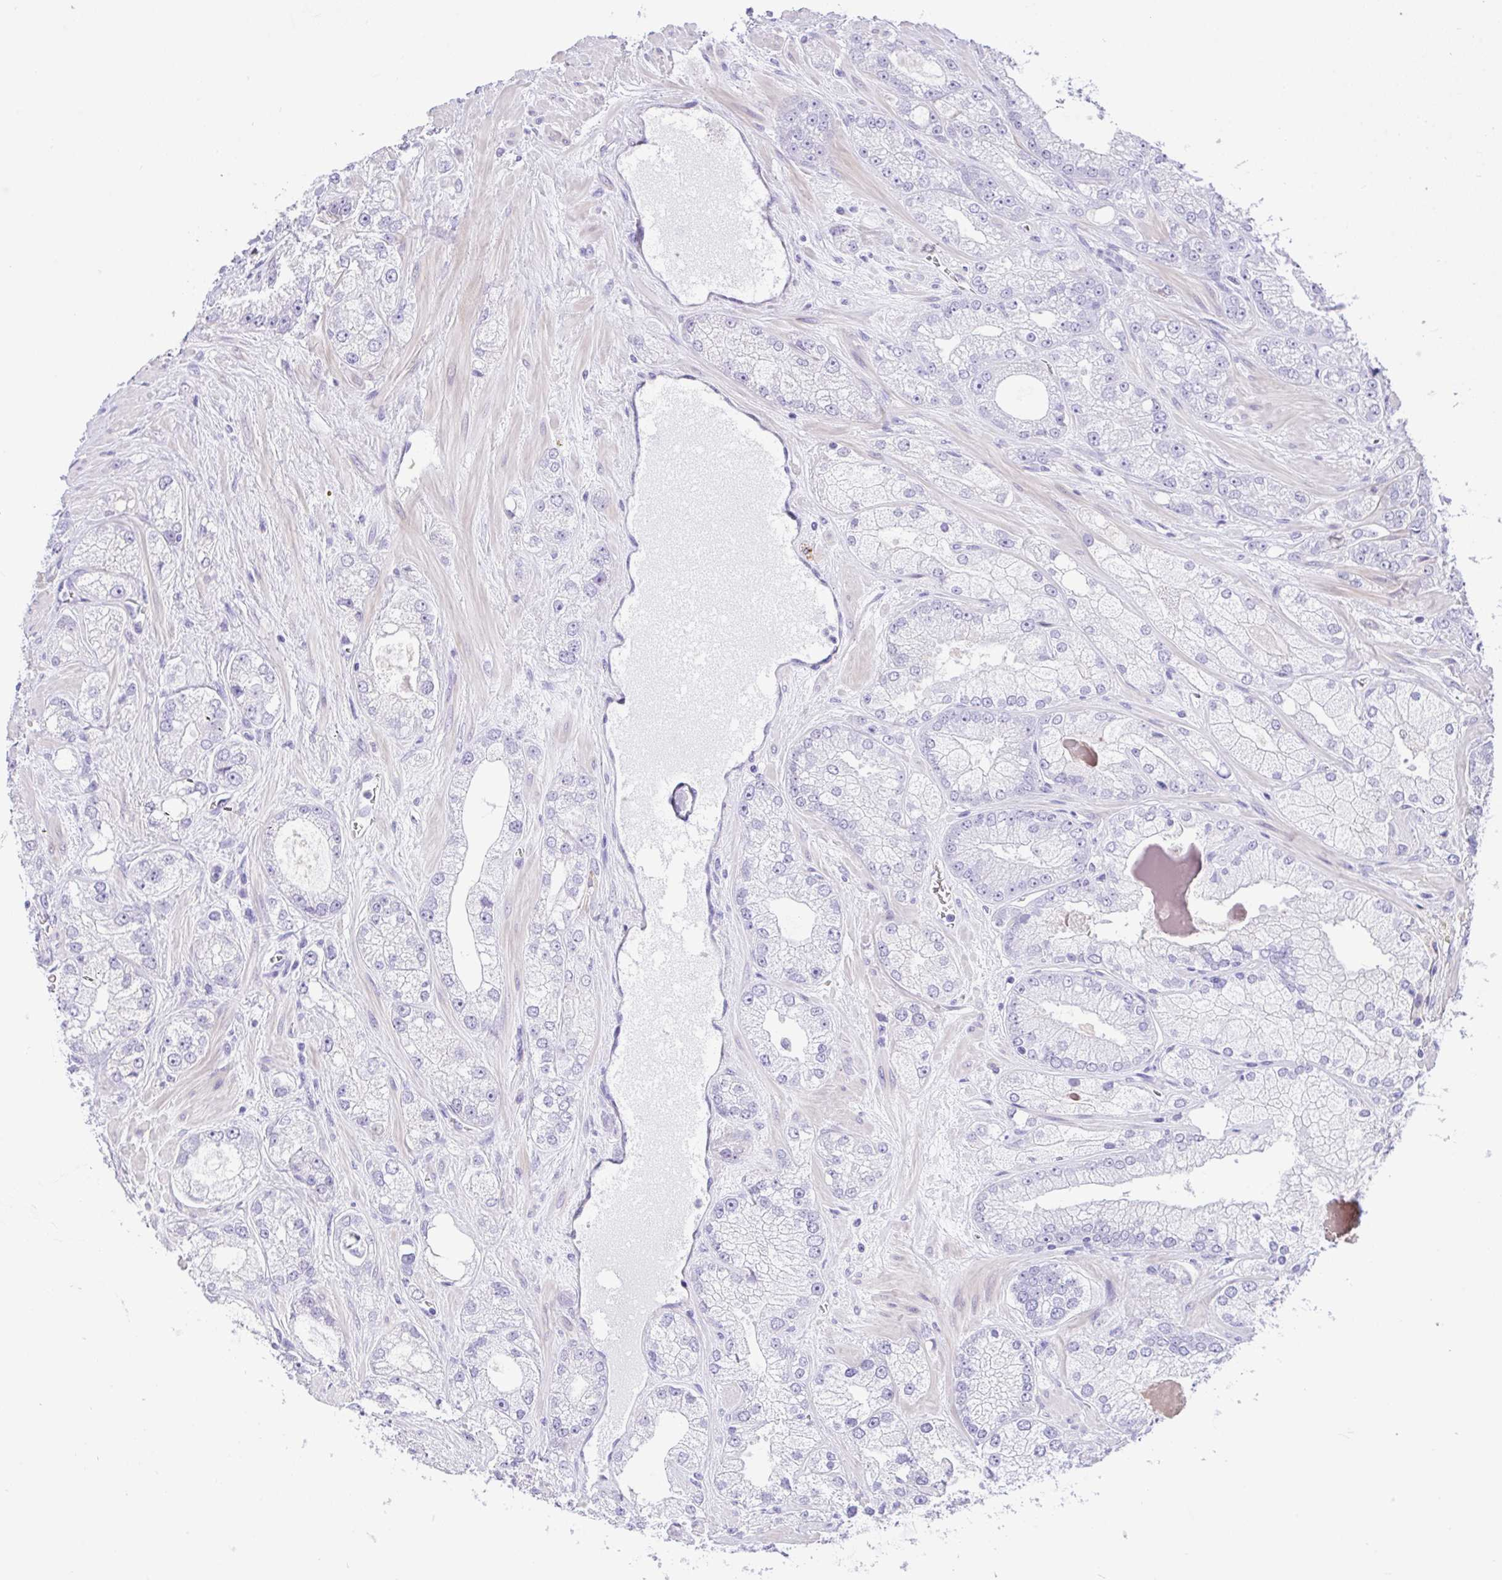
{"staining": {"intensity": "negative", "quantity": "none", "location": "none"}, "tissue": "prostate cancer", "cell_type": "Tumor cells", "image_type": "cancer", "snomed": [{"axis": "morphology", "description": "Normal tissue, NOS"}, {"axis": "morphology", "description": "Adenocarcinoma, High grade"}, {"axis": "topography", "description": "Prostate"}, {"axis": "topography", "description": "Peripheral nerve tissue"}], "caption": "The image shows no staining of tumor cells in adenocarcinoma (high-grade) (prostate). (Brightfield microscopy of DAB (3,3'-diaminobenzidine) immunohistochemistry (IHC) at high magnification).", "gene": "REEP1", "patient": {"sex": "male", "age": 68}}